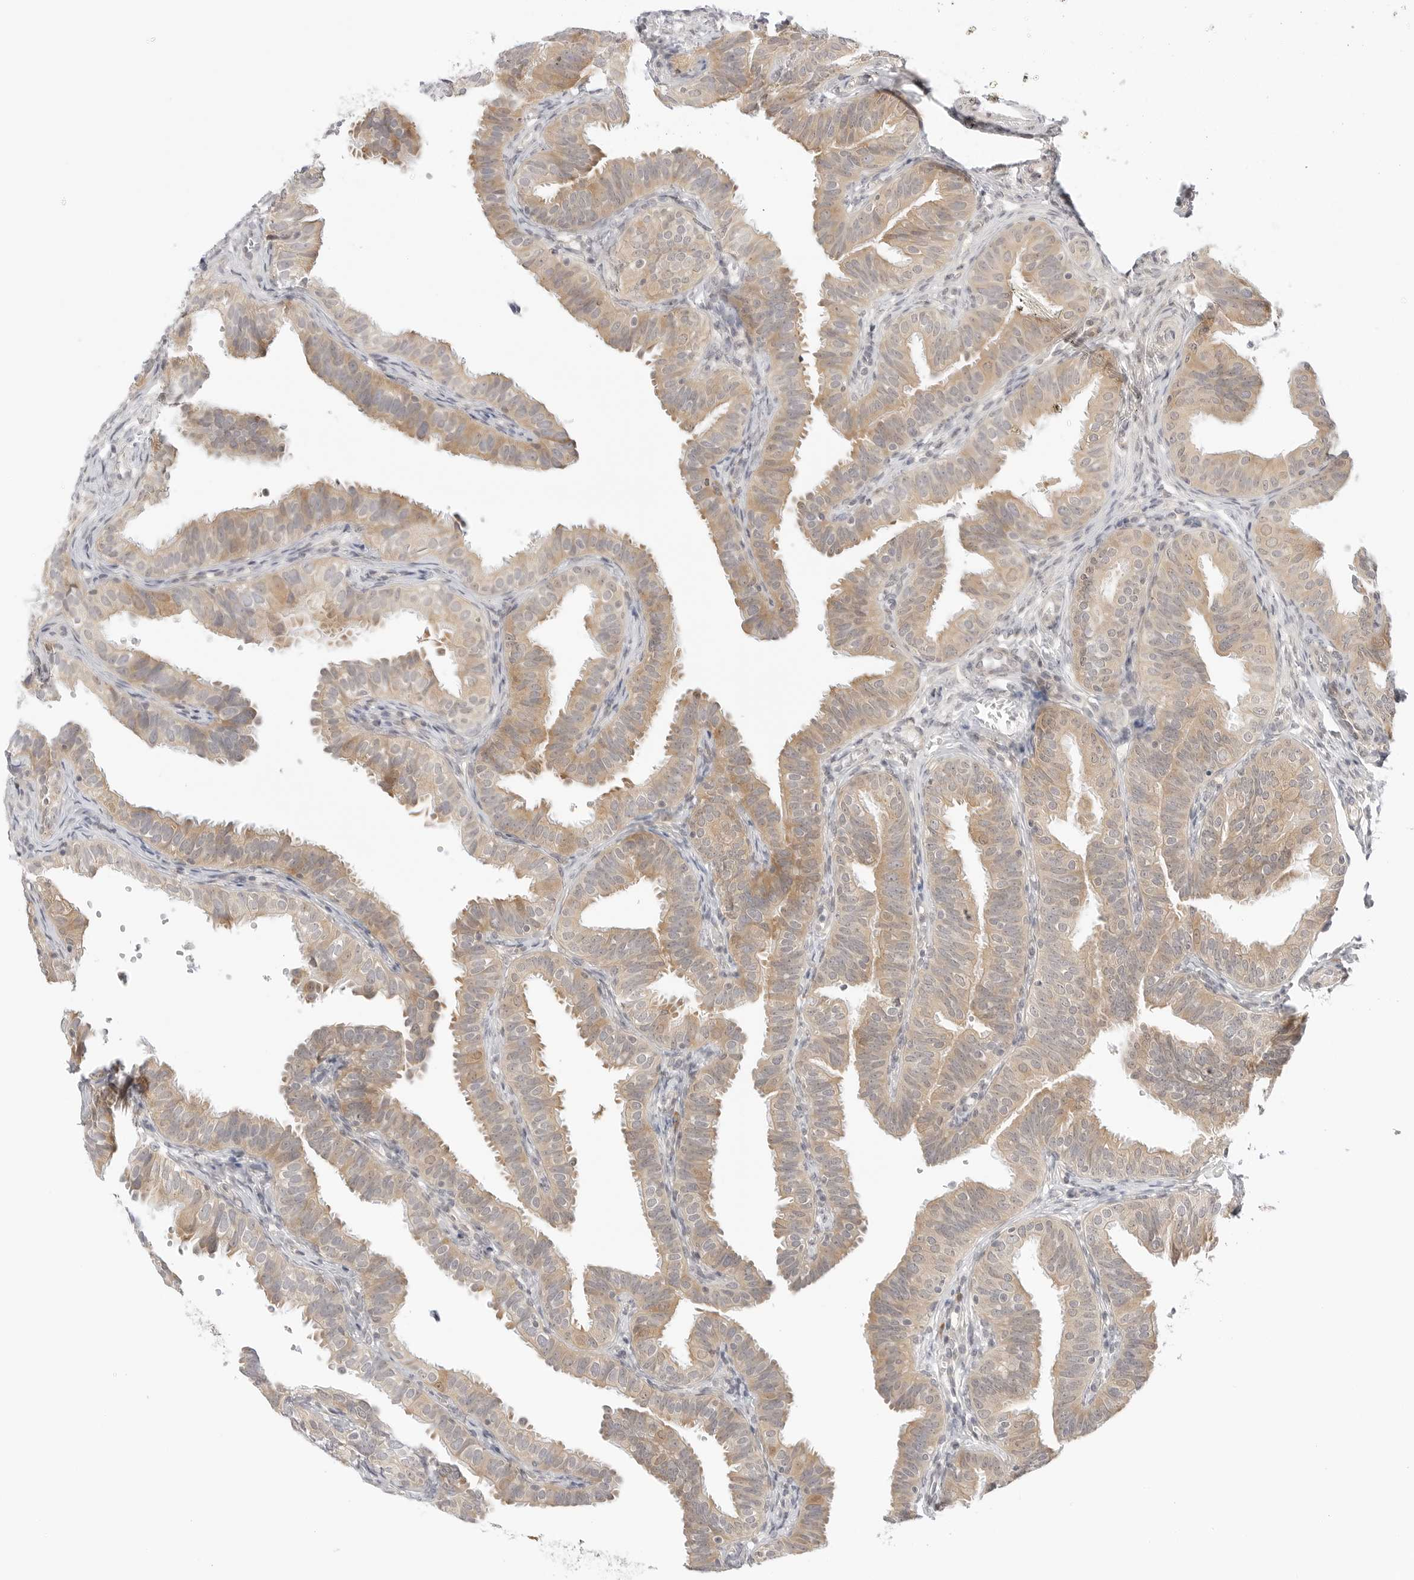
{"staining": {"intensity": "weak", "quantity": "25%-75%", "location": "cytoplasmic/membranous"}, "tissue": "fallopian tube", "cell_type": "Glandular cells", "image_type": "normal", "snomed": [{"axis": "morphology", "description": "Normal tissue, NOS"}, {"axis": "topography", "description": "Fallopian tube"}], "caption": "A low amount of weak cytoplasmic/membranous staining is present in approximately 25%-75% of glandular cells in normal fallopian tube.", "gene": "TCP1", "patient": {"sex": "female", "age": 35}}